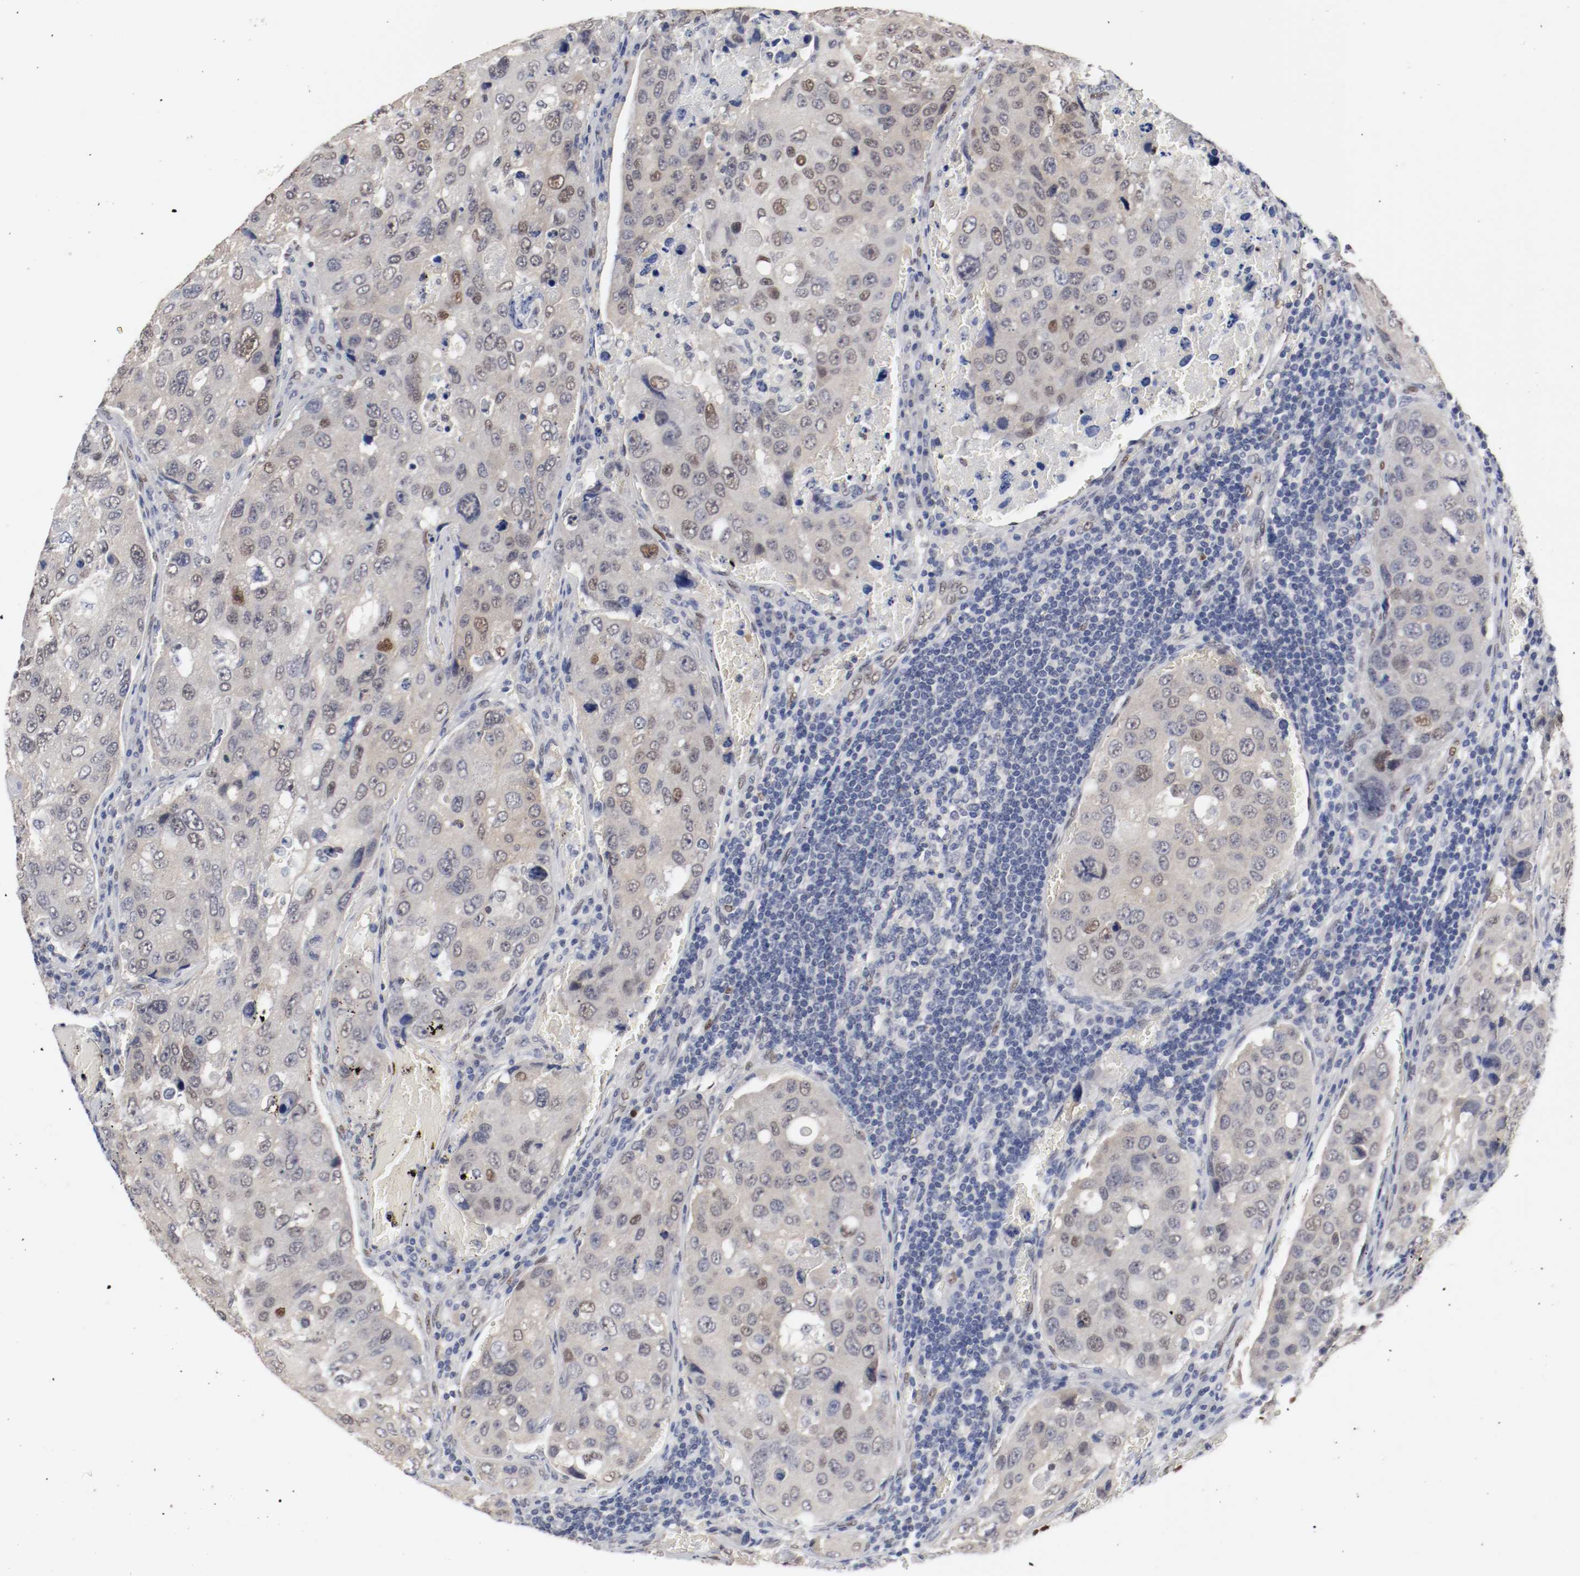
{"staining": {"intensity": "moderate", "quantity": "<25%", "location": "cytoplasmic/membranous,nuclear"}, "tissue": "urothelial cancer", "cell_type": "Tumor cells", "image_type": "cancer", "snomed": [{"axis": "morphology", "description": "Urothelial carcinoma, High grade"}, {"axis": "topography", "description": "Lymph node"}, {"axis": "topography", "description": "Urinary bladder"}], "caption": "Immunohistochemical staining of urothelial carcinoma (high-grade) reveals moderate cytoplasmic/membranous and nuclear protein staining in about <25% of tumor cells.", "gene": "FOSL2", "patient": {"sex": "male", "age": 51}}